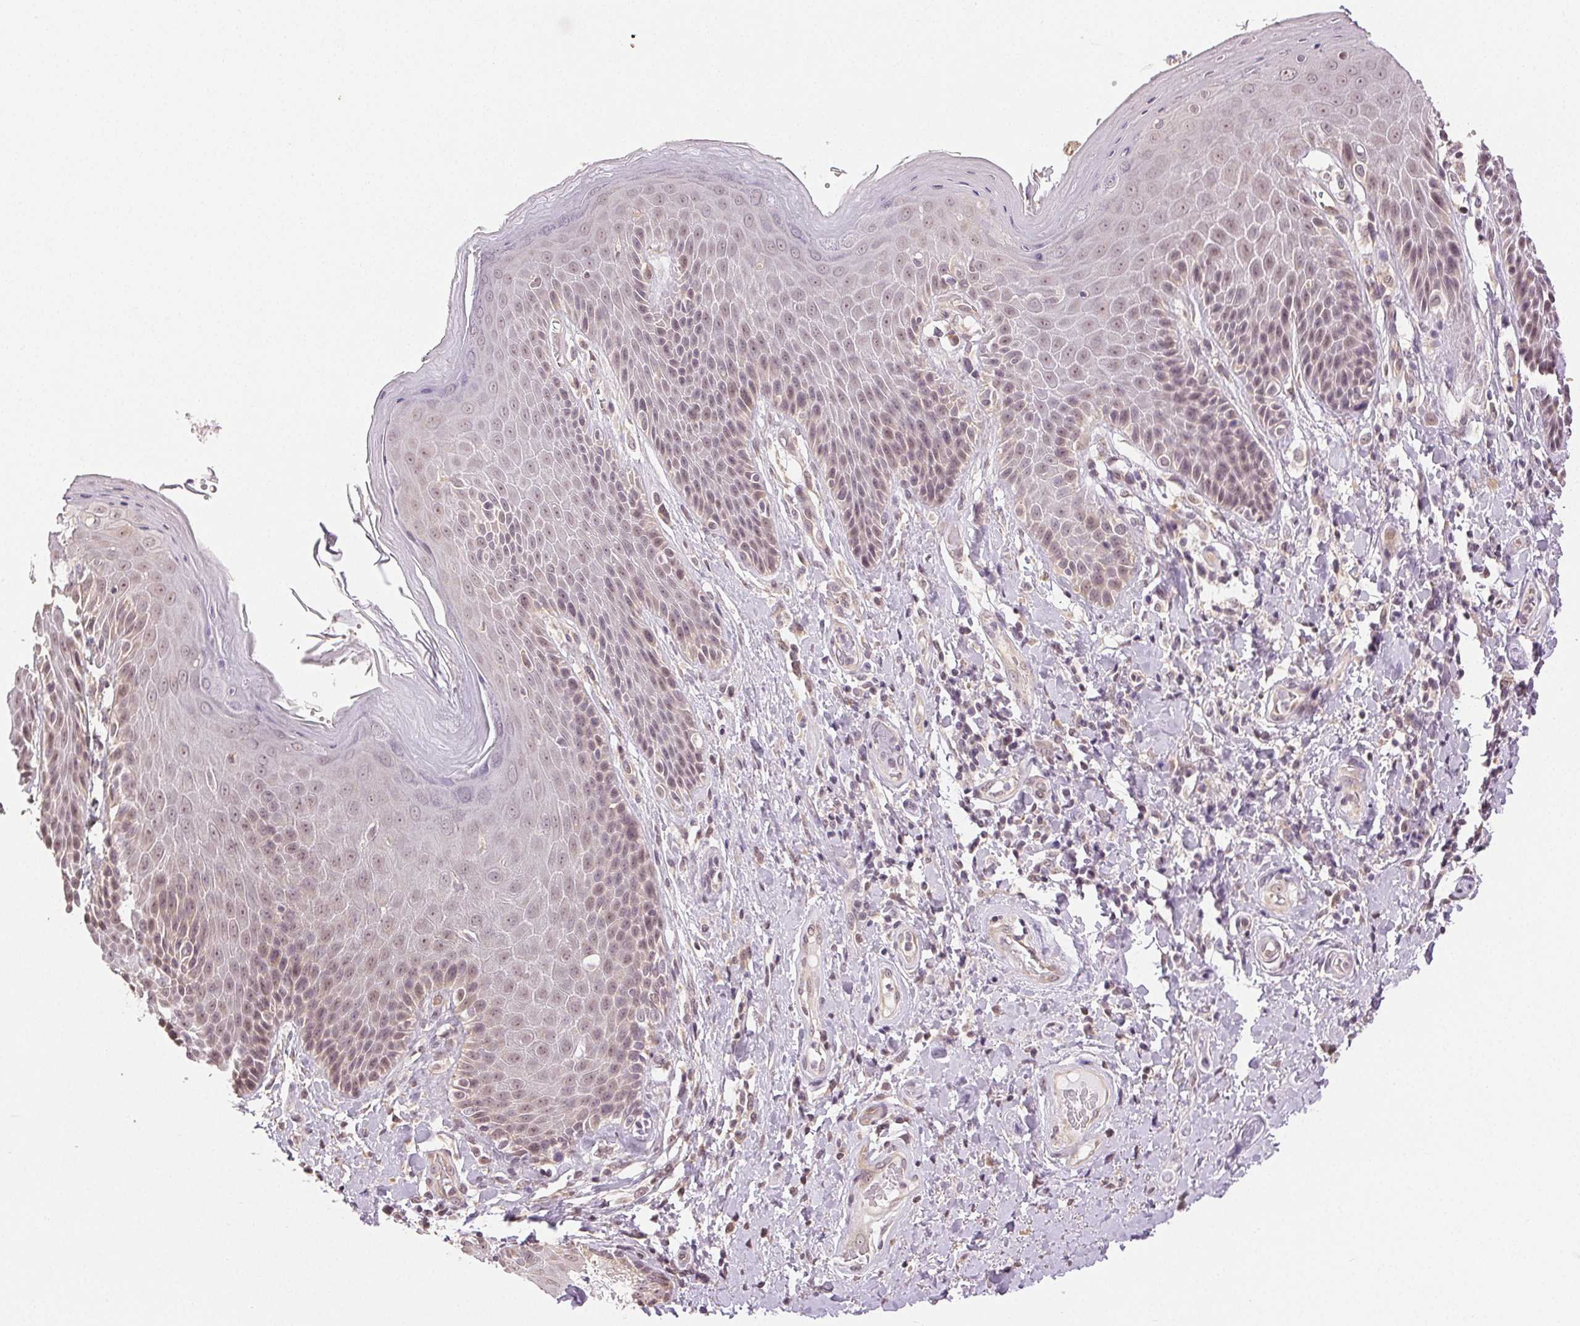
{"staining": {"intensity": "weak", "quantity": "25%-75%", "location": "nuclear"}, "tissue": "skin", "cell_type": "Epidermal cells", "image_type": "normal", "snomed": [{"axis": "morphology", "description": "Normal tissue, NOS"}, {"axis": "topography", "description": "Anal"}, {"axis": "topography", "description": "Peripheral nerve tissue"}], "caption": "Immunohistochemical staining of unremarkable skin shows low levels of weak nuclear positivity in about 25%-75% of epidermal cells.", "gene": "PLCB1", "patient": {"sex": "male", "age": 51}}